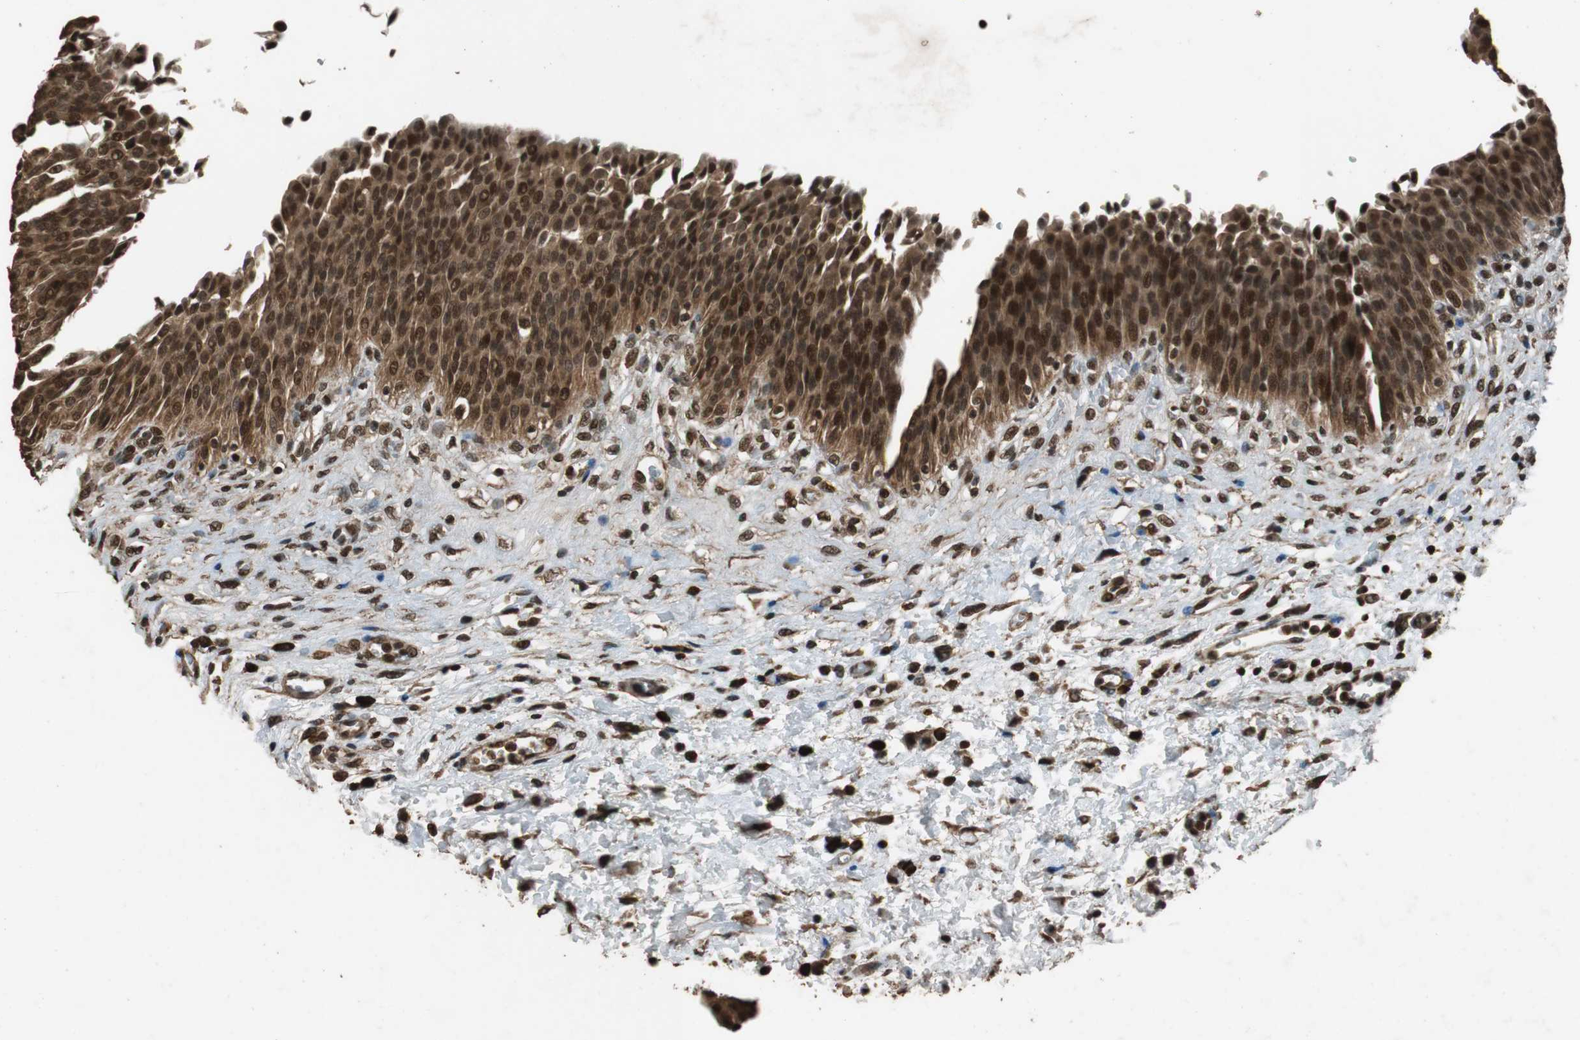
{"staining": {"intensity": "strong", "quantity": ">75%", "location": "cytoplasmic/membranous,nuclear"}, "tissue": "urinary bladder", "cell_type": "Urothelial cells", "image_type": "normal", "snomed": [{"axis": "morphology", "description": "Normal tissue, NOS"}, {"axis": "morphology", "description": "Dysplasia, NOS"}, {"axis": "topography", "description": "Urinary bladder"}], "caption": "Immunohistochemical staining of unremarkable human urinary bladder displays >75% levels of strong cytoplasmic/membranous,nuclear protein expression in about >75% of urothelial cells.", "gene": "ZNF18", "patient": {"sex": "male", "age": 35}}